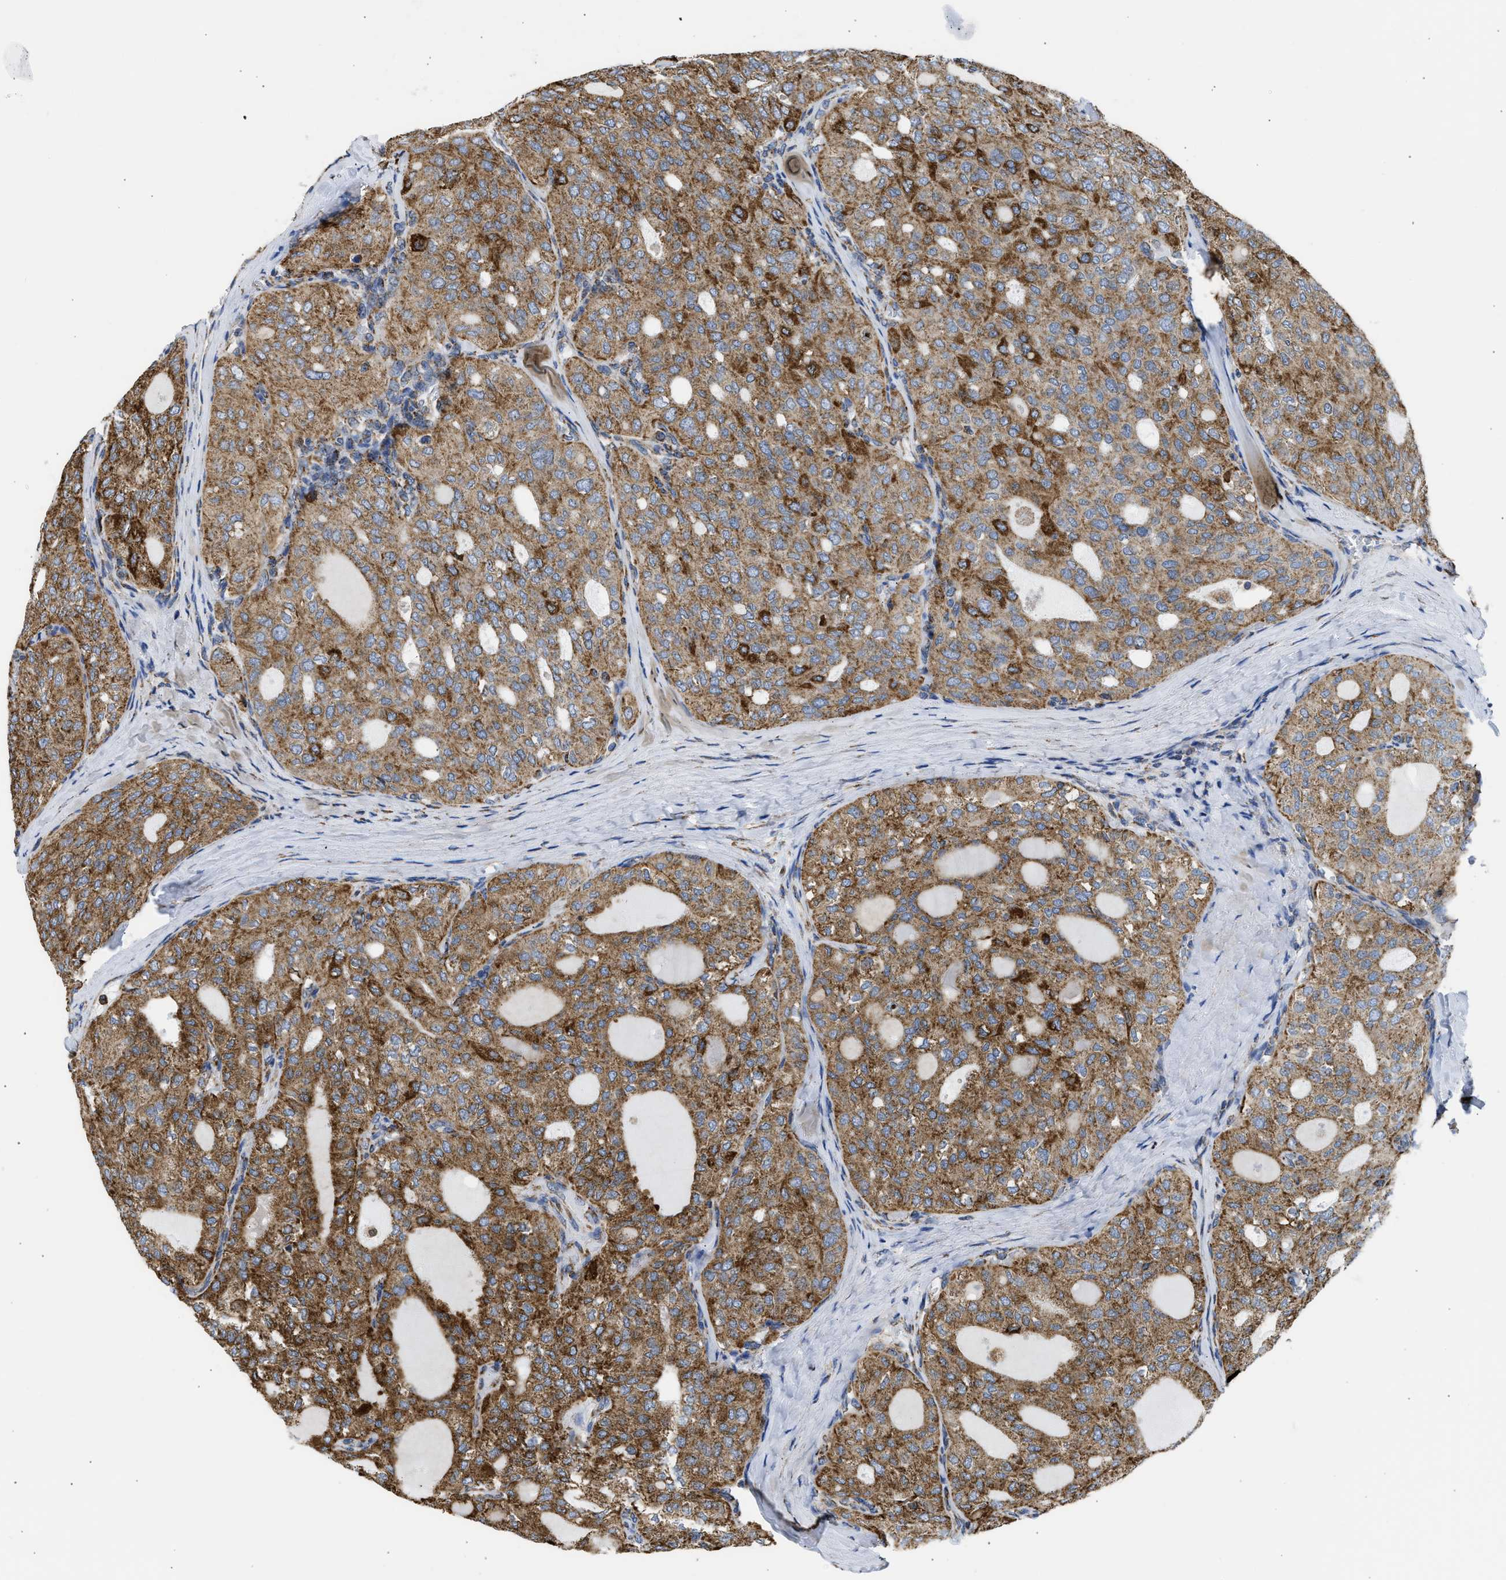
{"staining": {"intensity": "moderate", "quantity": ">75%", "location": "cytoplasmic/membranous"}, "tissue": "thyroid cancer", "cell_type": "Tumor cells", "image_type": "cancer", "snomed": [{"axis": "morphology", "description": "Follicular adenoma carcinoma, NOS"}, {"axis": "topography", "description": "Thyroid gland"}], "caption": "Moderate cytoplasmic/membranous expression is appreciated in about >75% of tumor cells in thyroid follicular adenoma carcinoma.", "gene": "CYCS", "patient": {"sex": "male", "age": 75}}